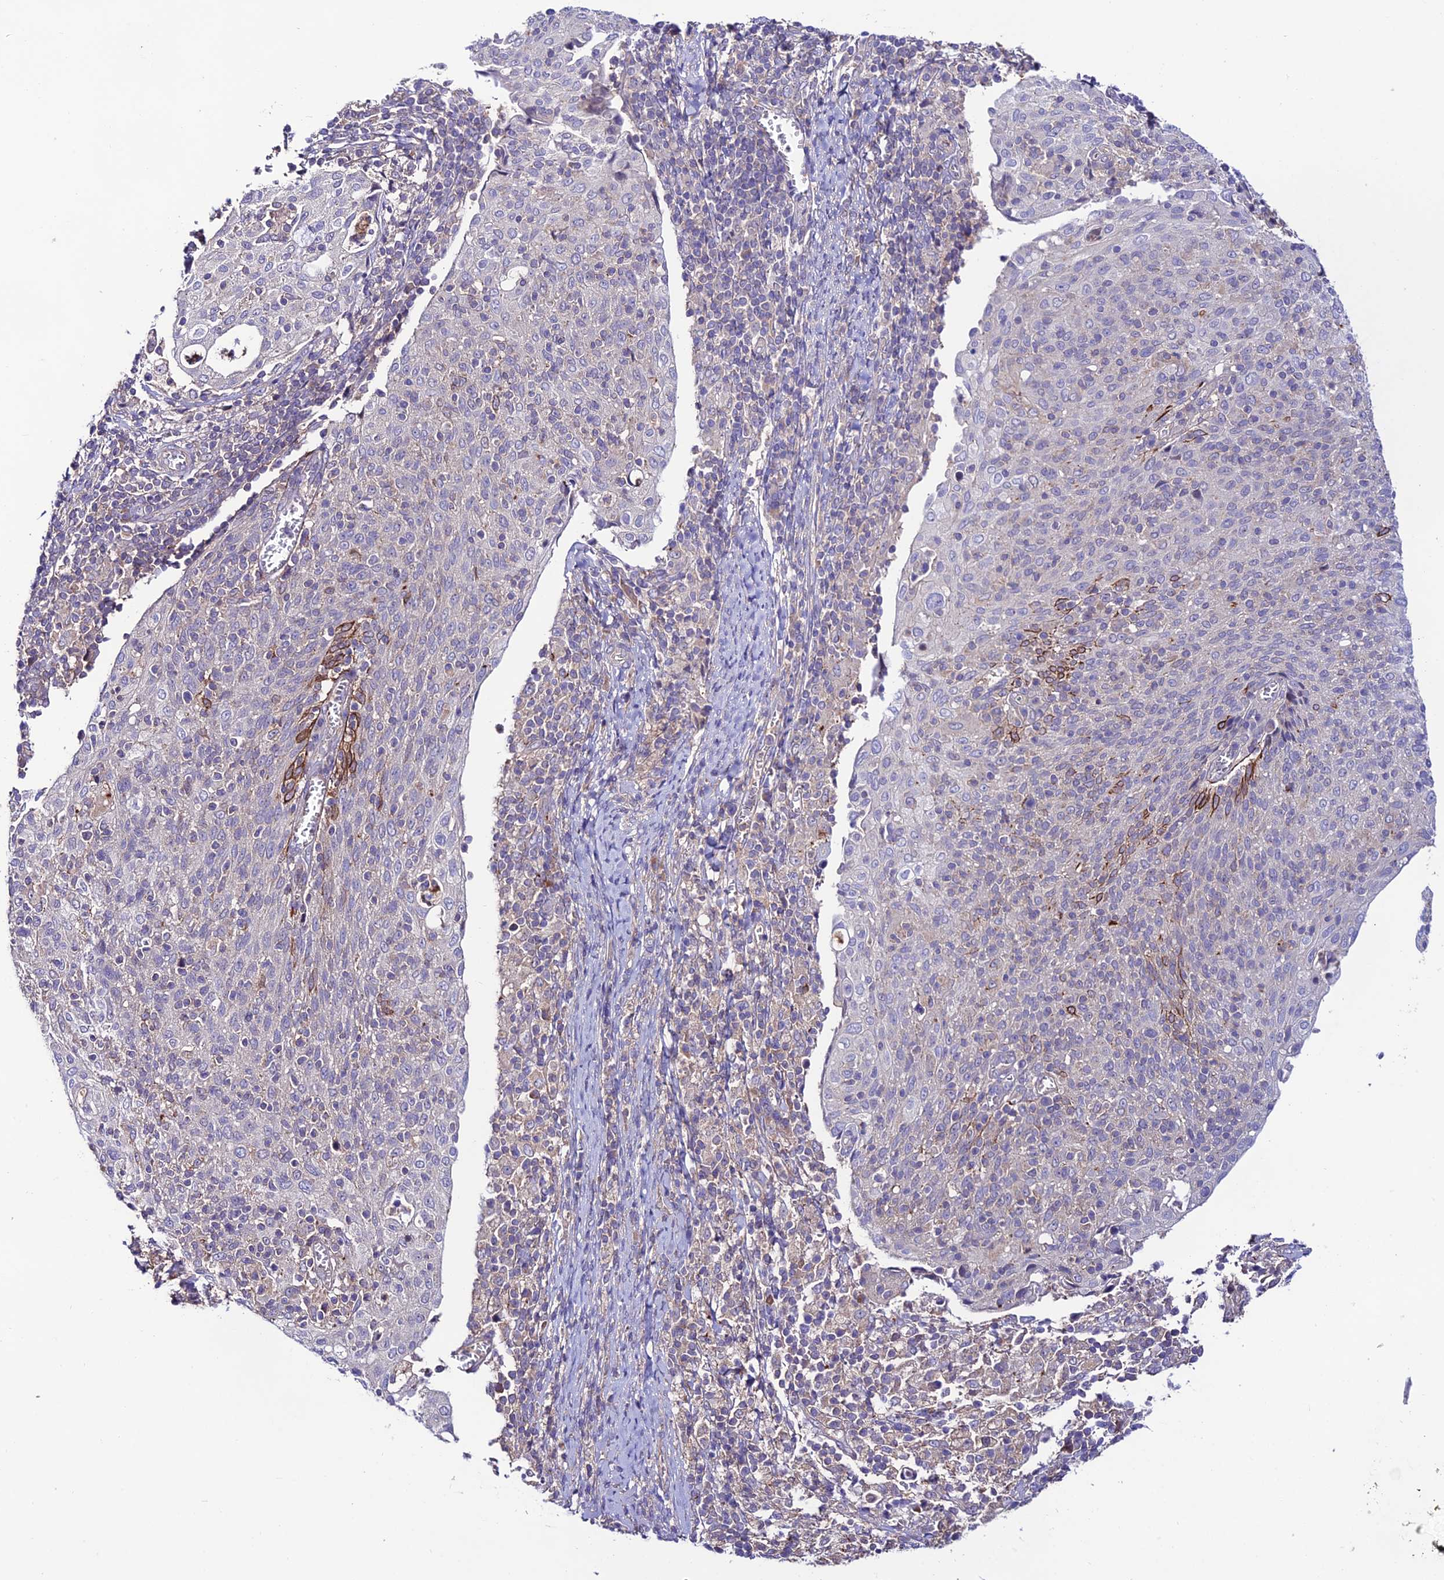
{"staining": {"intensity": "moderate", "quantity": "<25%", "location": "cytoplasmic/membranous"}, "tissue": "cervical cancer", "cell_type": "Tumor cells", "image_type": "cancer", "snomed": [{"axis": "morphology", "description": "Squamous cell carcinoma, NOS"}, {"axis": "topography", "description": "Cervix"}], "caption": "Protein staining of cervical cancer tissue demonstrates moderate cytoplasmic/membranous positivity in approximately <25% of tumor cells. (IHC, brightfield microscopy, high magnification).", "gene": "BRME1", "patient": {"sex": "female", "age": 52}}